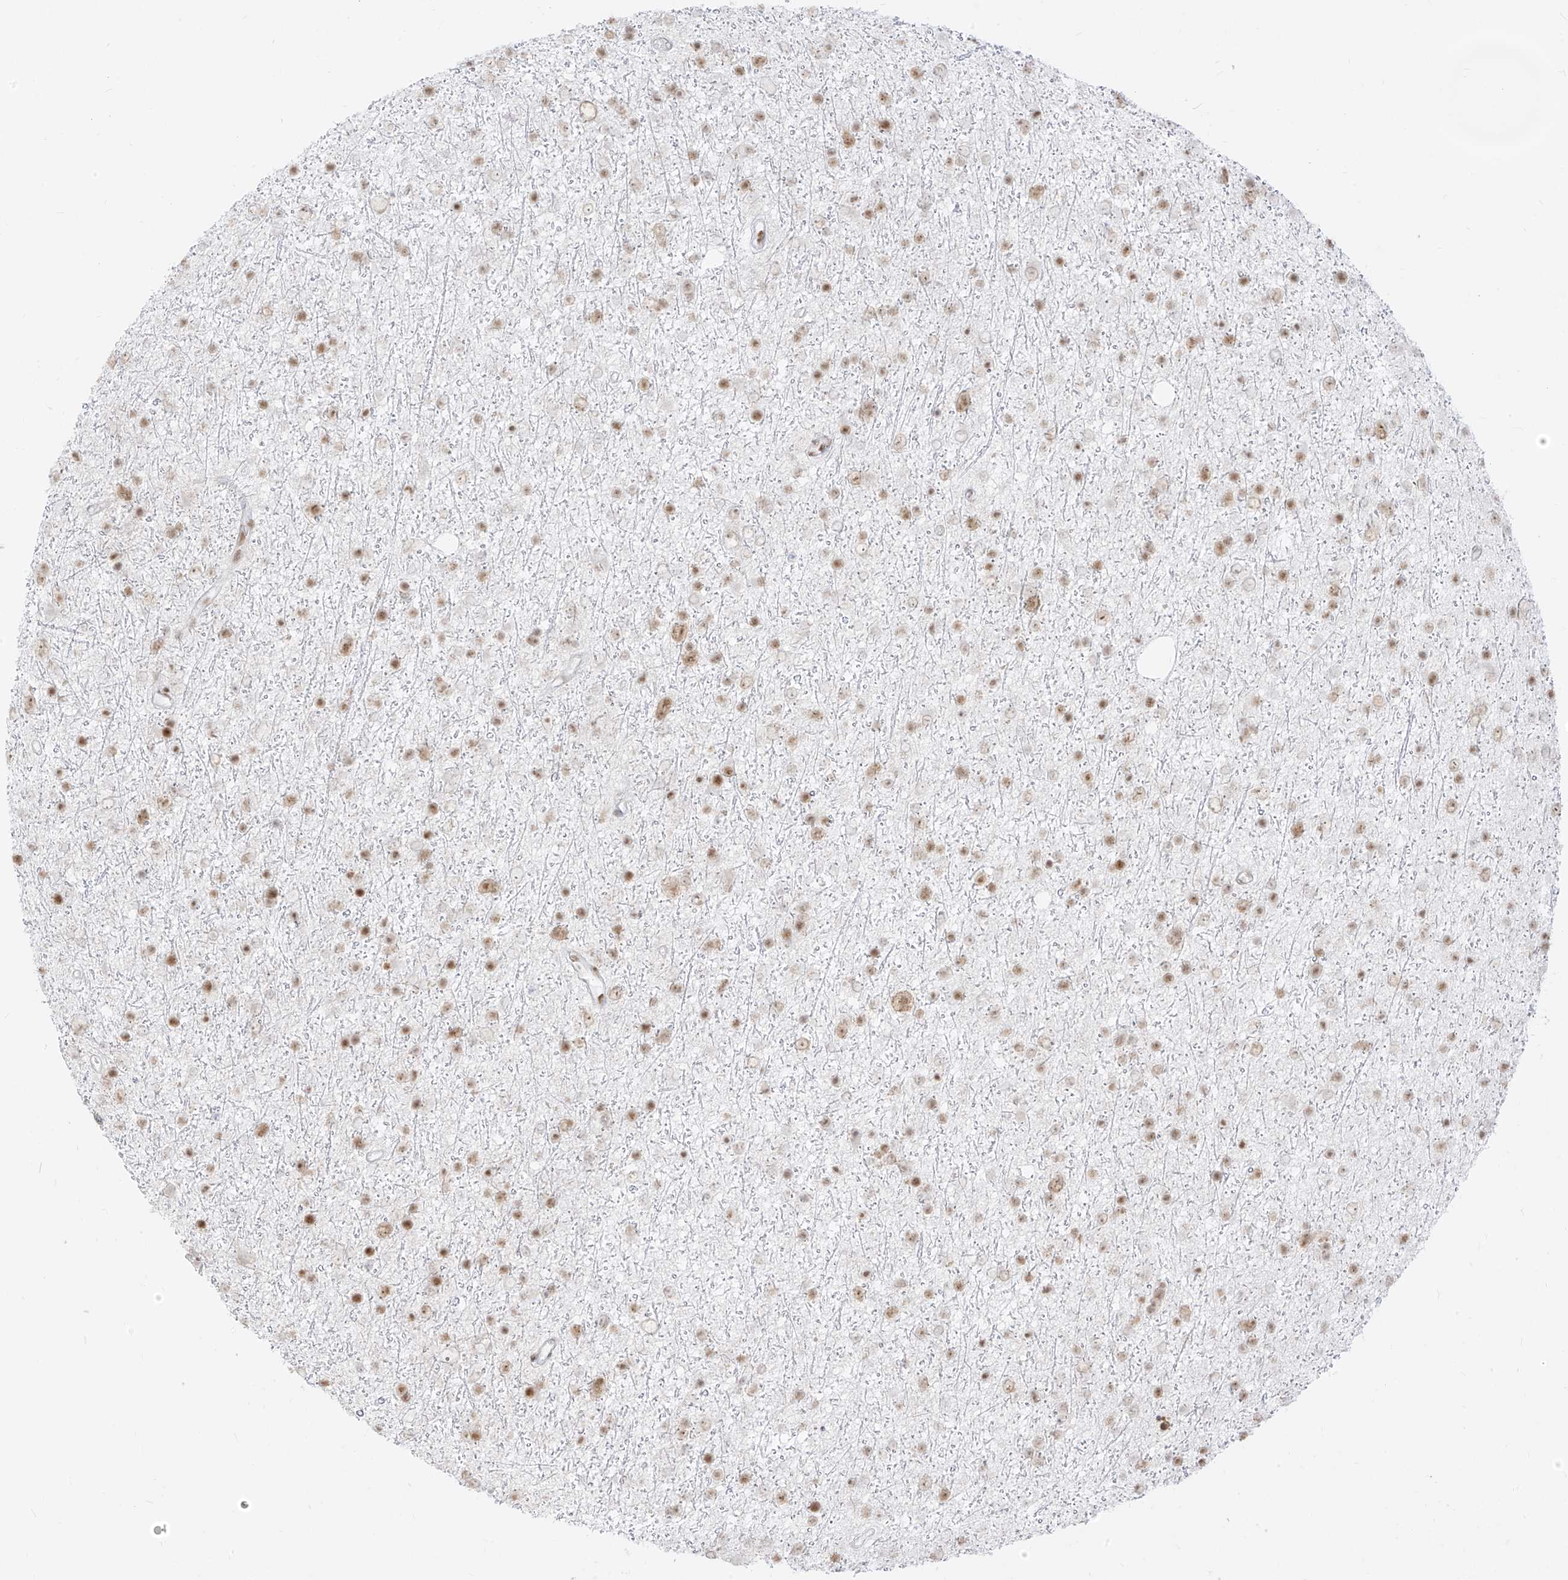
{"staining": {"intensity": "moderate", "quantity": ">75%", "location": "nuclear"}, "tissue": "glioma", "cell_type": "Tumor cells", "image_type": "cancer", "snomed": [{"axis": "morphology", "description": "Glioma, malignant, Low grade"}, {"axis": "topography", "description": "Cerebral cortex"}], "caption": "A histopathology image of malignant glioma (low-grade) stained for a protein demonstrates moderate nuclear brown staining in tumor cells.", "gene": "SUPT5H", "patient": {"sex": "female", "age": 39}}